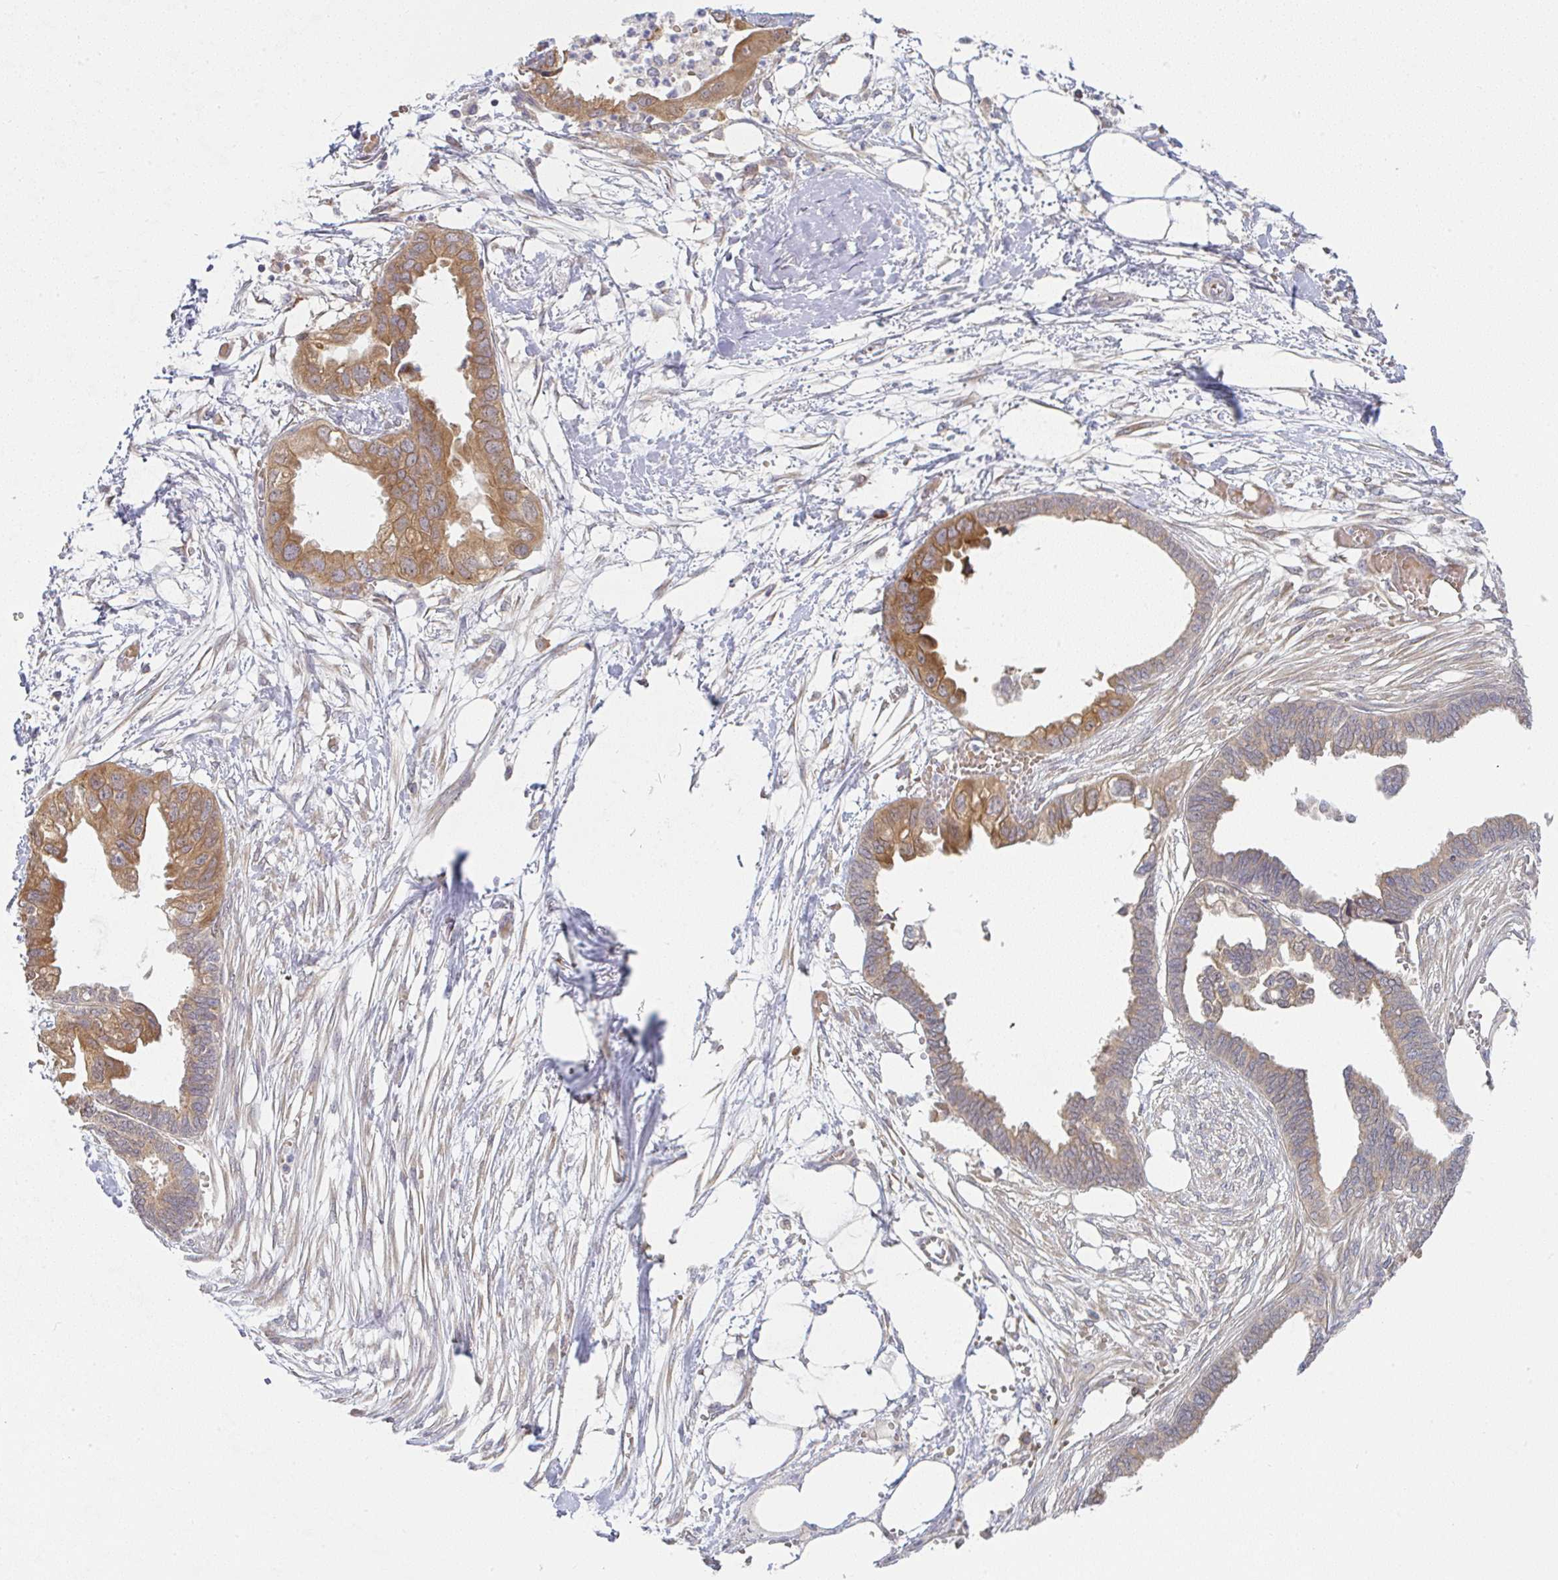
{"staining": {"intensity": "moderate", "quantity": ">75%", "location": "cytoplasmic/membranous"}, "tissue": "endometrial cancer", "cell_type": "Tumor cells", "image_type": "cancer", "snomed": [{"axis": "morphology", "description": "Adenocarcinoma, NOS"}, {"axis": "morphology", "description": "Adenocarcinoma, metastatic, NOS"}, {"axis": "topography", "description": "Adipose tissue"}, {"axis": "topography", "description": "Endometrium"}], "caption": "Moderate cytoplasmic/membranous protein positivity is identified in about >75% of tumor cells in endometrial cancer (metastatic adenocarcinoma).", "gene": "DERL2", "patient": {"sex": "female", "age": 67}}